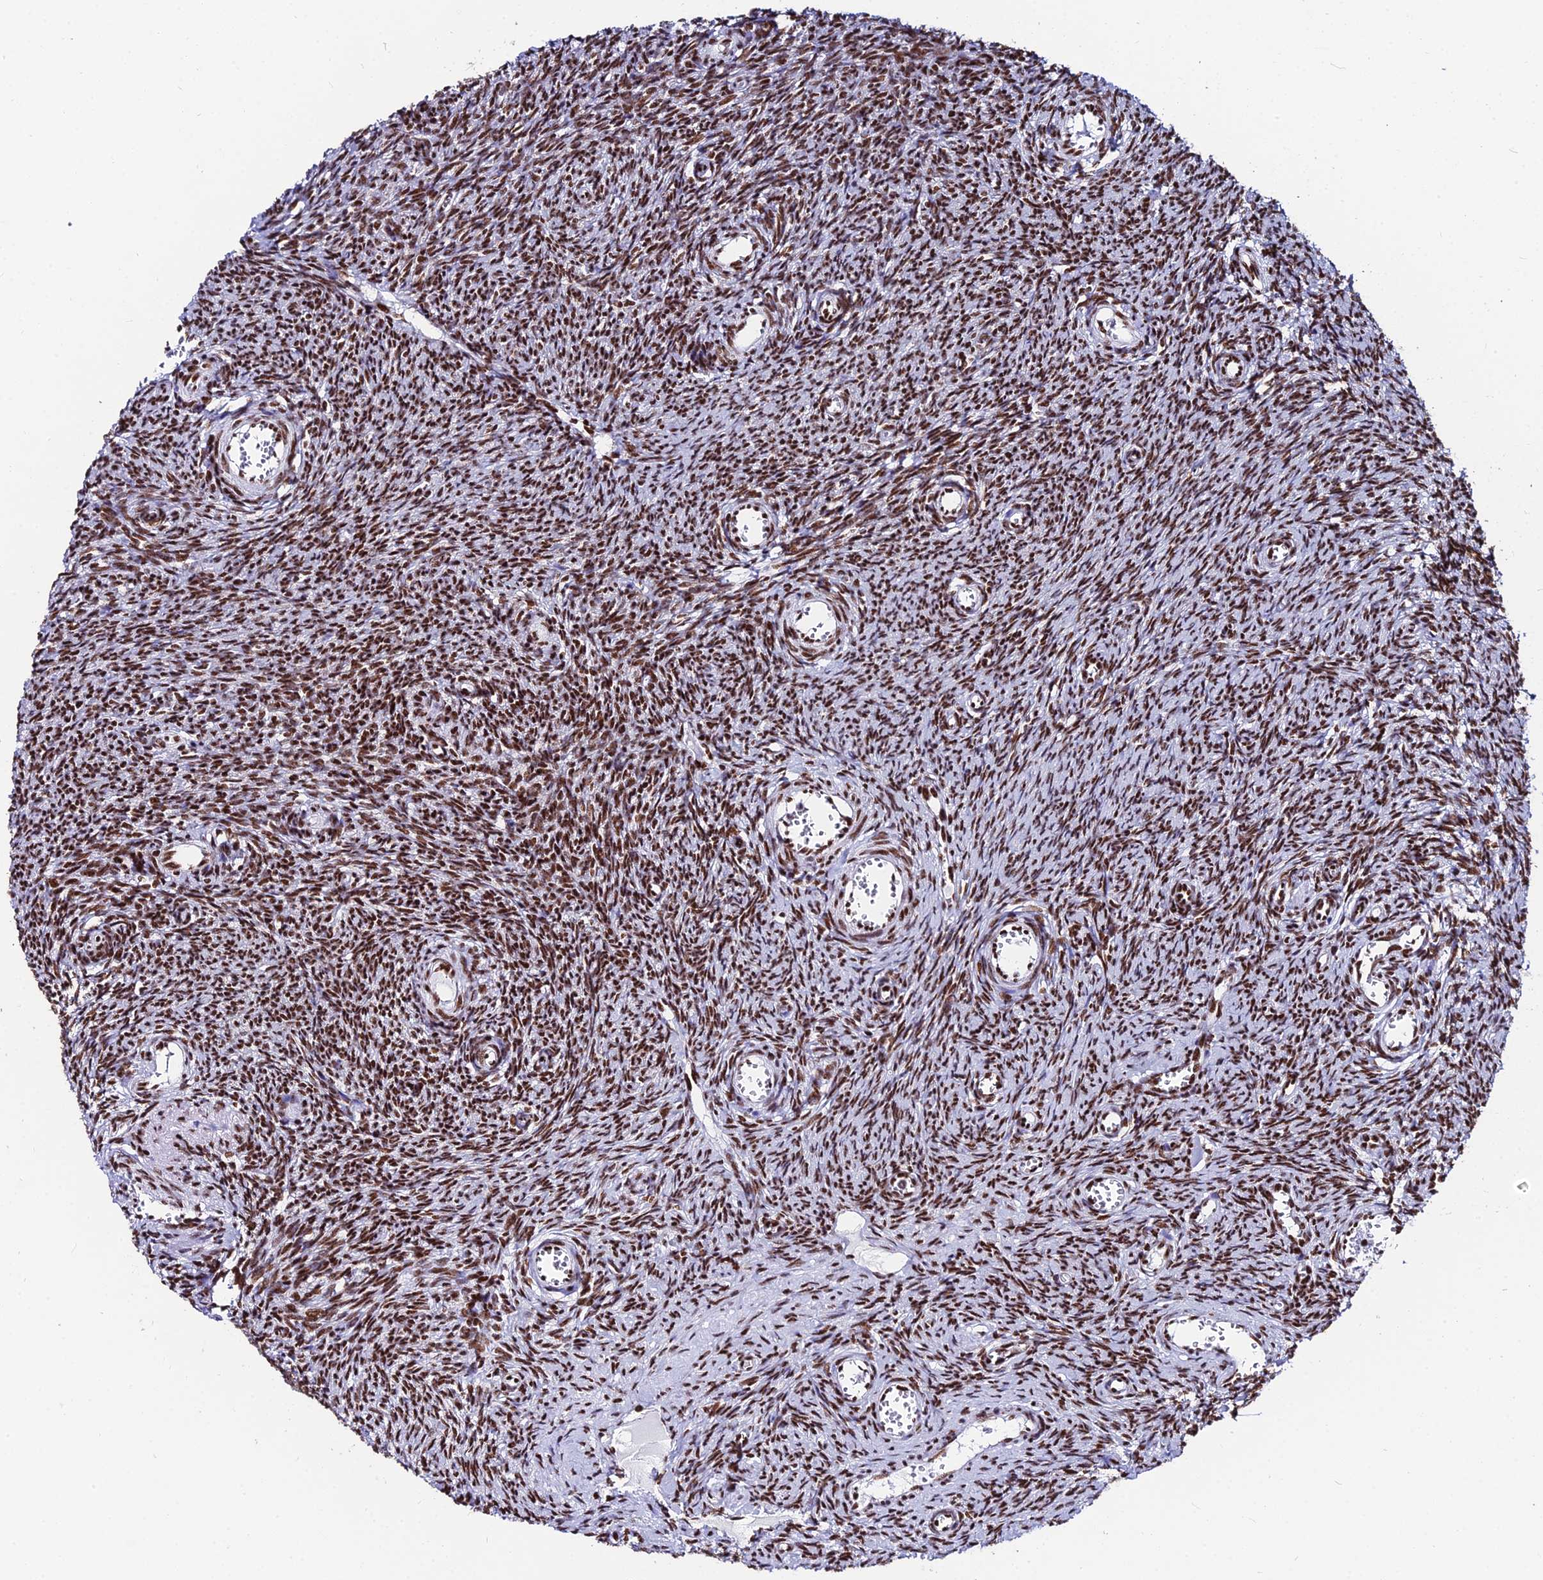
{"staining": {"intensity": "strong", "quantity": ">75%", "location": "nuclear"}, "tissue": "ovary", "cell_type": "Ovarian stroma cells", "image_type": "normal", "snomed": [{"axis": "morphology", "description": "Normal tissue, NOS"}, {"axis": "topography", "description": "Ovary"}], "caption": "Protein staining of benign ovary shows strong nuclear positivity in approximately >75% of ovarian stroma cells.", "gene": "HNRNPH1", "patient": {"sex": "female", "age": 44}}